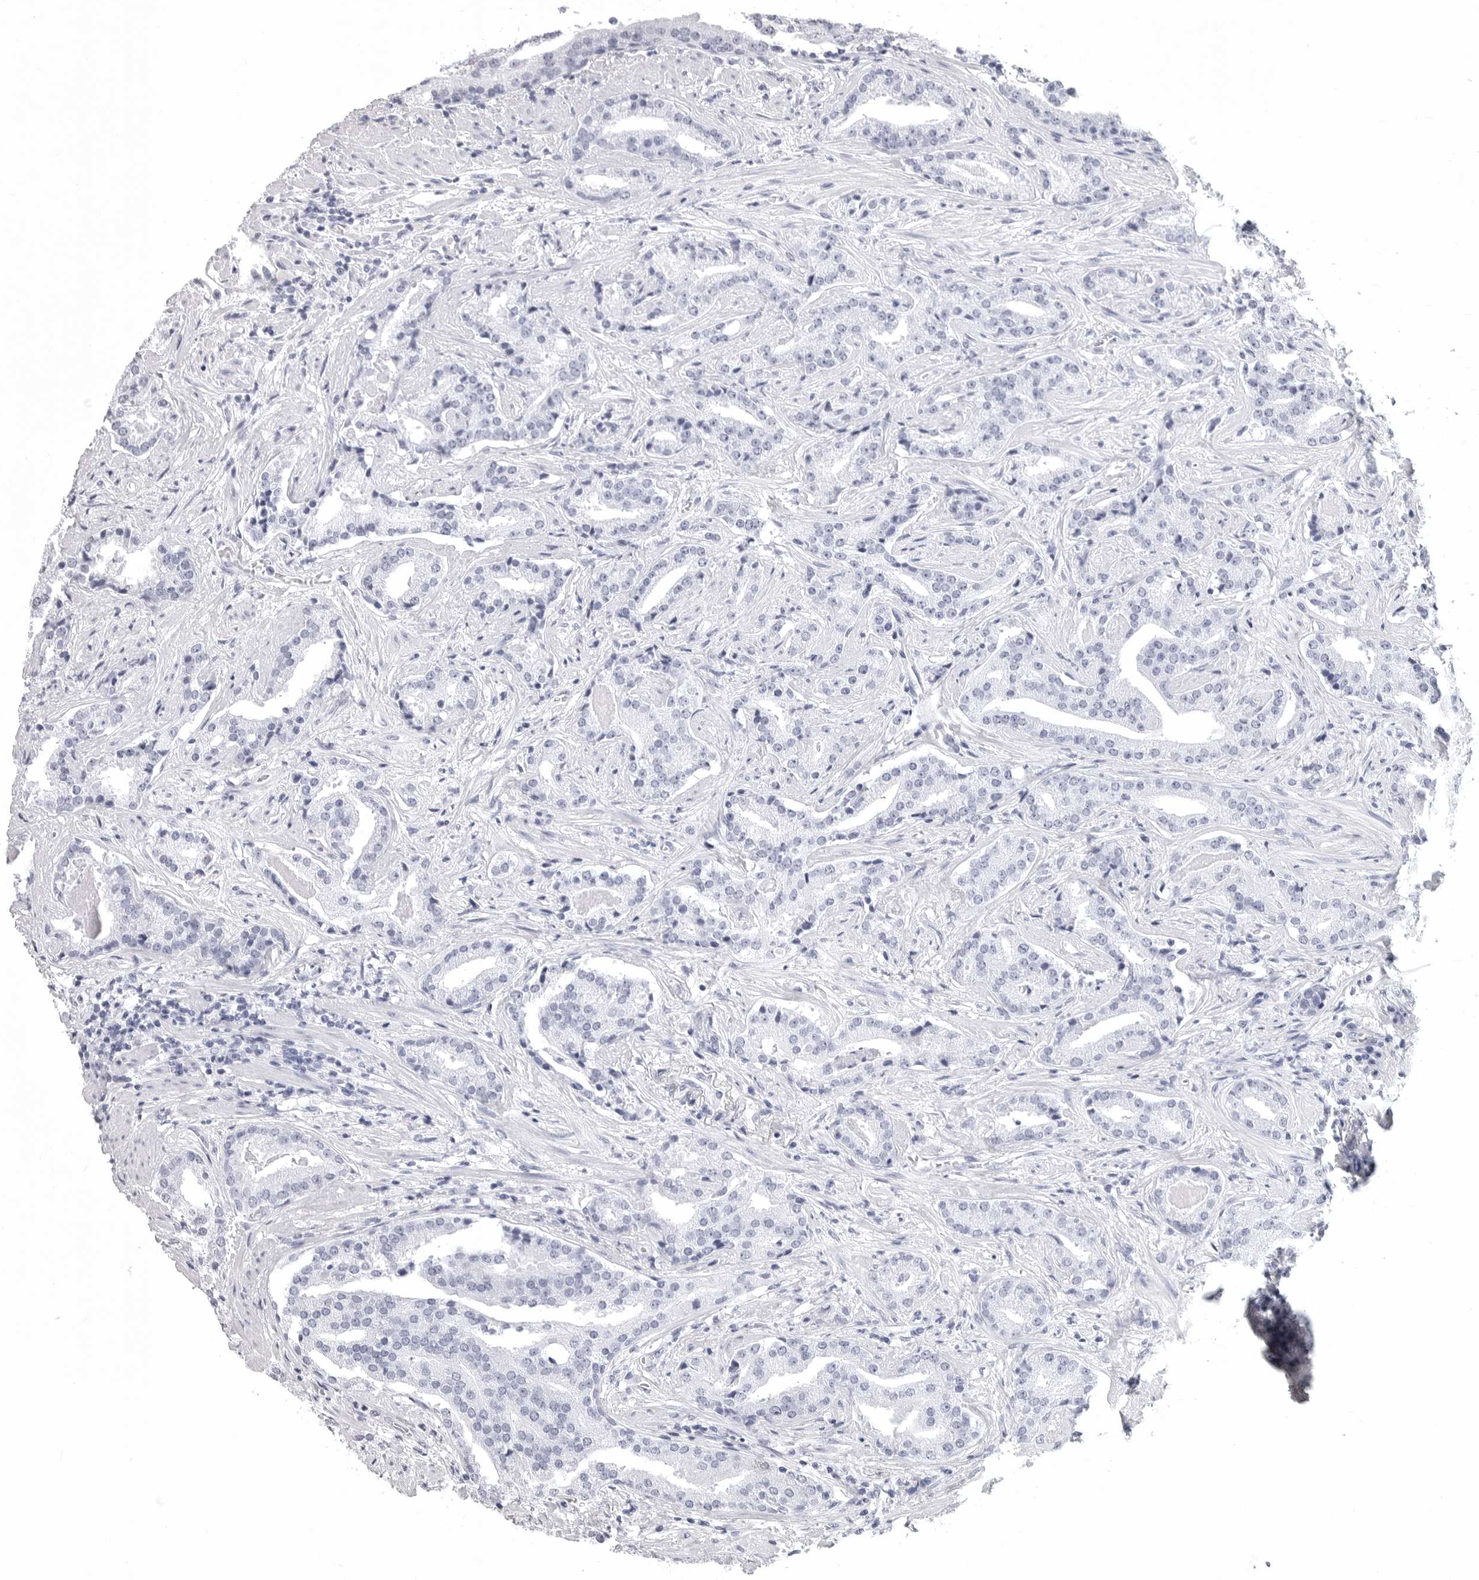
{"staining": {"intensity": "negative", "quantity": "none", "location": "none"}, "tissue": "prostate cancer", "cell_type": "Tumor cells", "image_type": "cancer", "snomed": [{"axis": "morphology", "description": "Adenocarcinoma, Low grade"}, {"axis": "topography", "description": "Prostate"}], "caption": "Protein analysis of prostate cancer (low-grade adenocarcinoma) reveals no significant staining in tumor cells.", "gene": "LGALS4", "patient": {"sex": "male", "age": 67}}